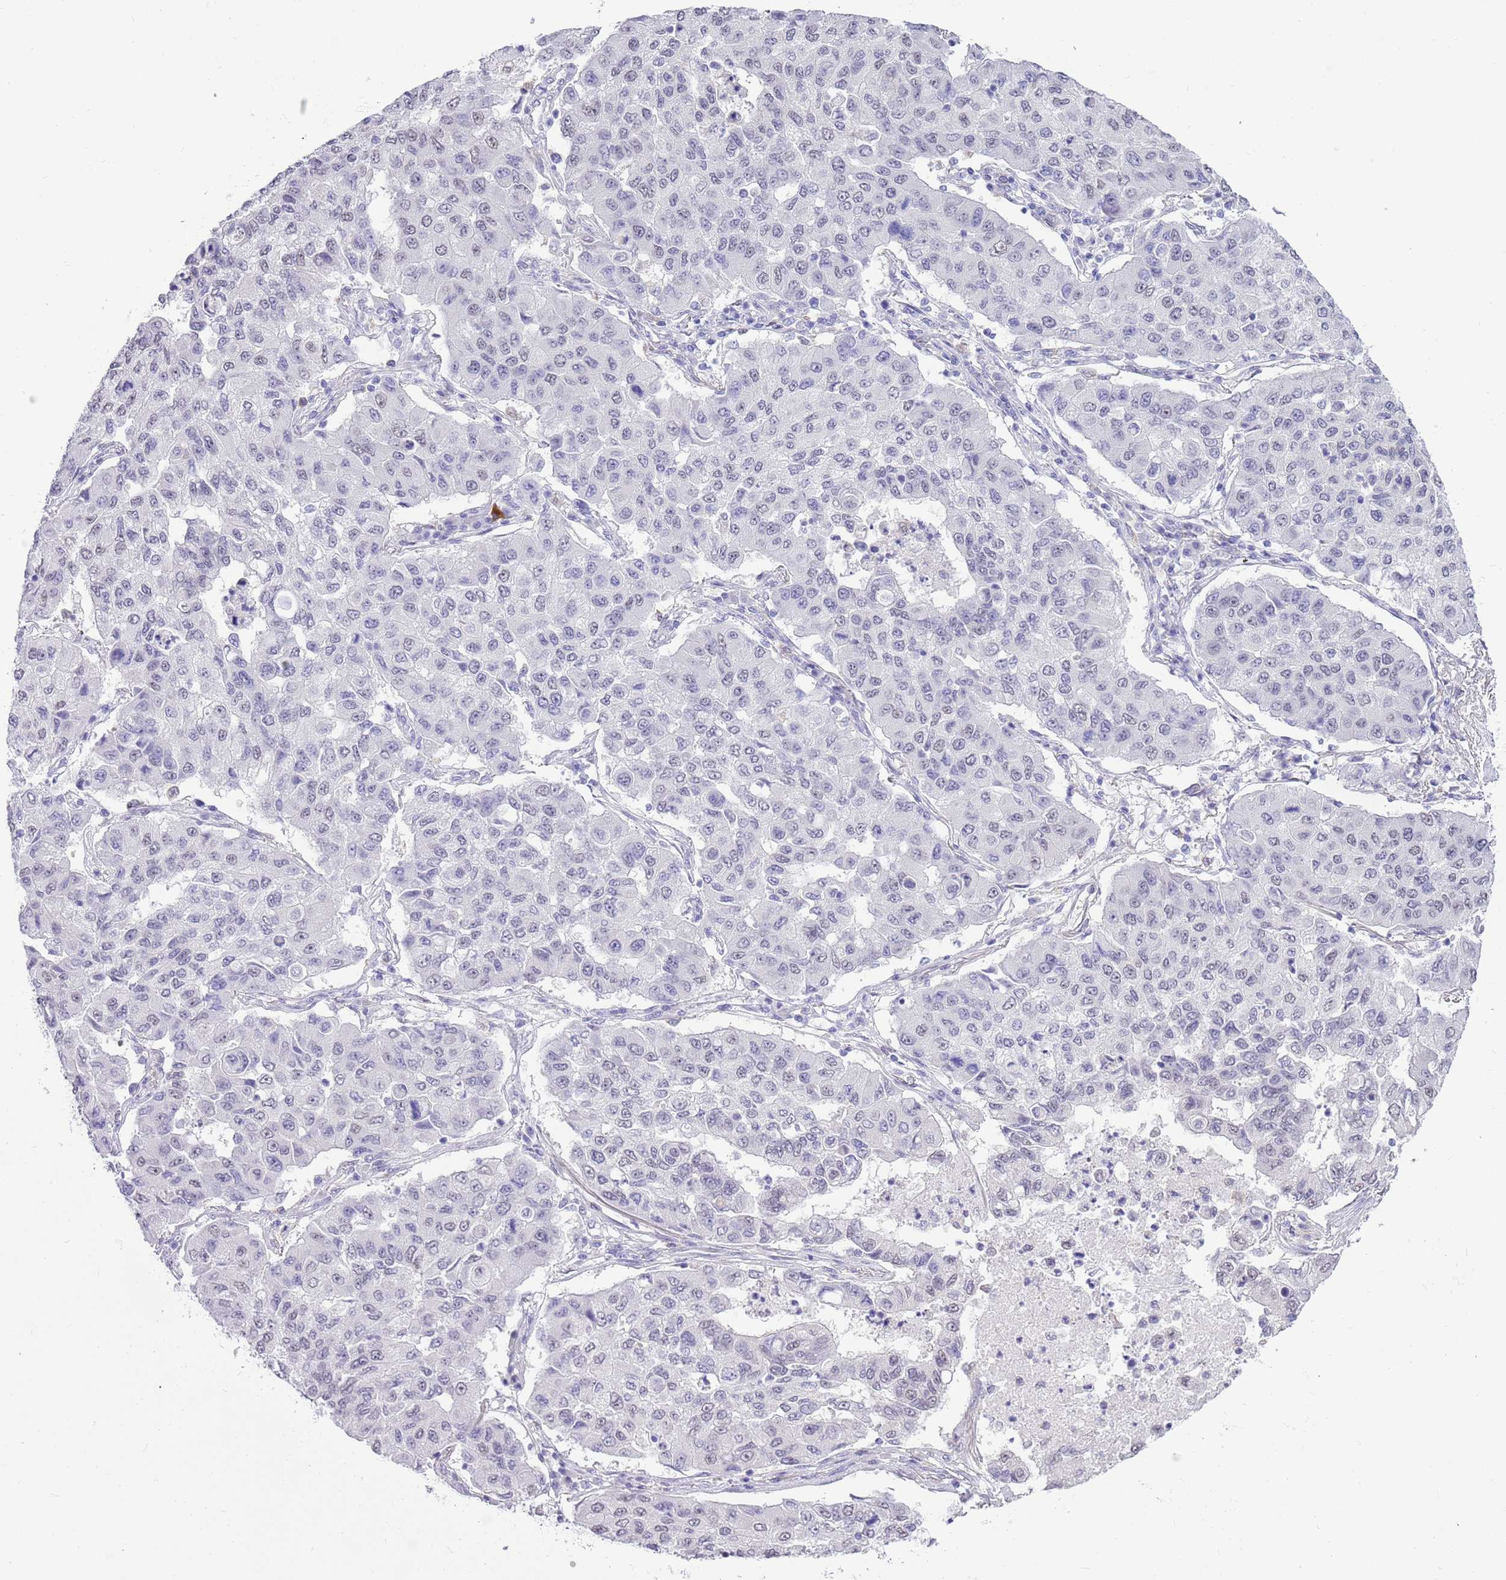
{"staining": {"intensity": "negative", "quantity": "none", "location": "none"}, "tissue": "lung cancer", "cell_type": "Tumor cells", "image_type": "cancer", "snomed": [{"axis": "morphology", "description": "Squamous cell carcinoma, NOS"}, {"axis": "topography", "description": "Lung"}], "caption": "A photomicrograph of squamous cell carcinoma (lung) stained for a protein displays no brown staining in tumor cells.", "gene": "PPP1R17", "patient": {"sex": "male", "age": 74}}